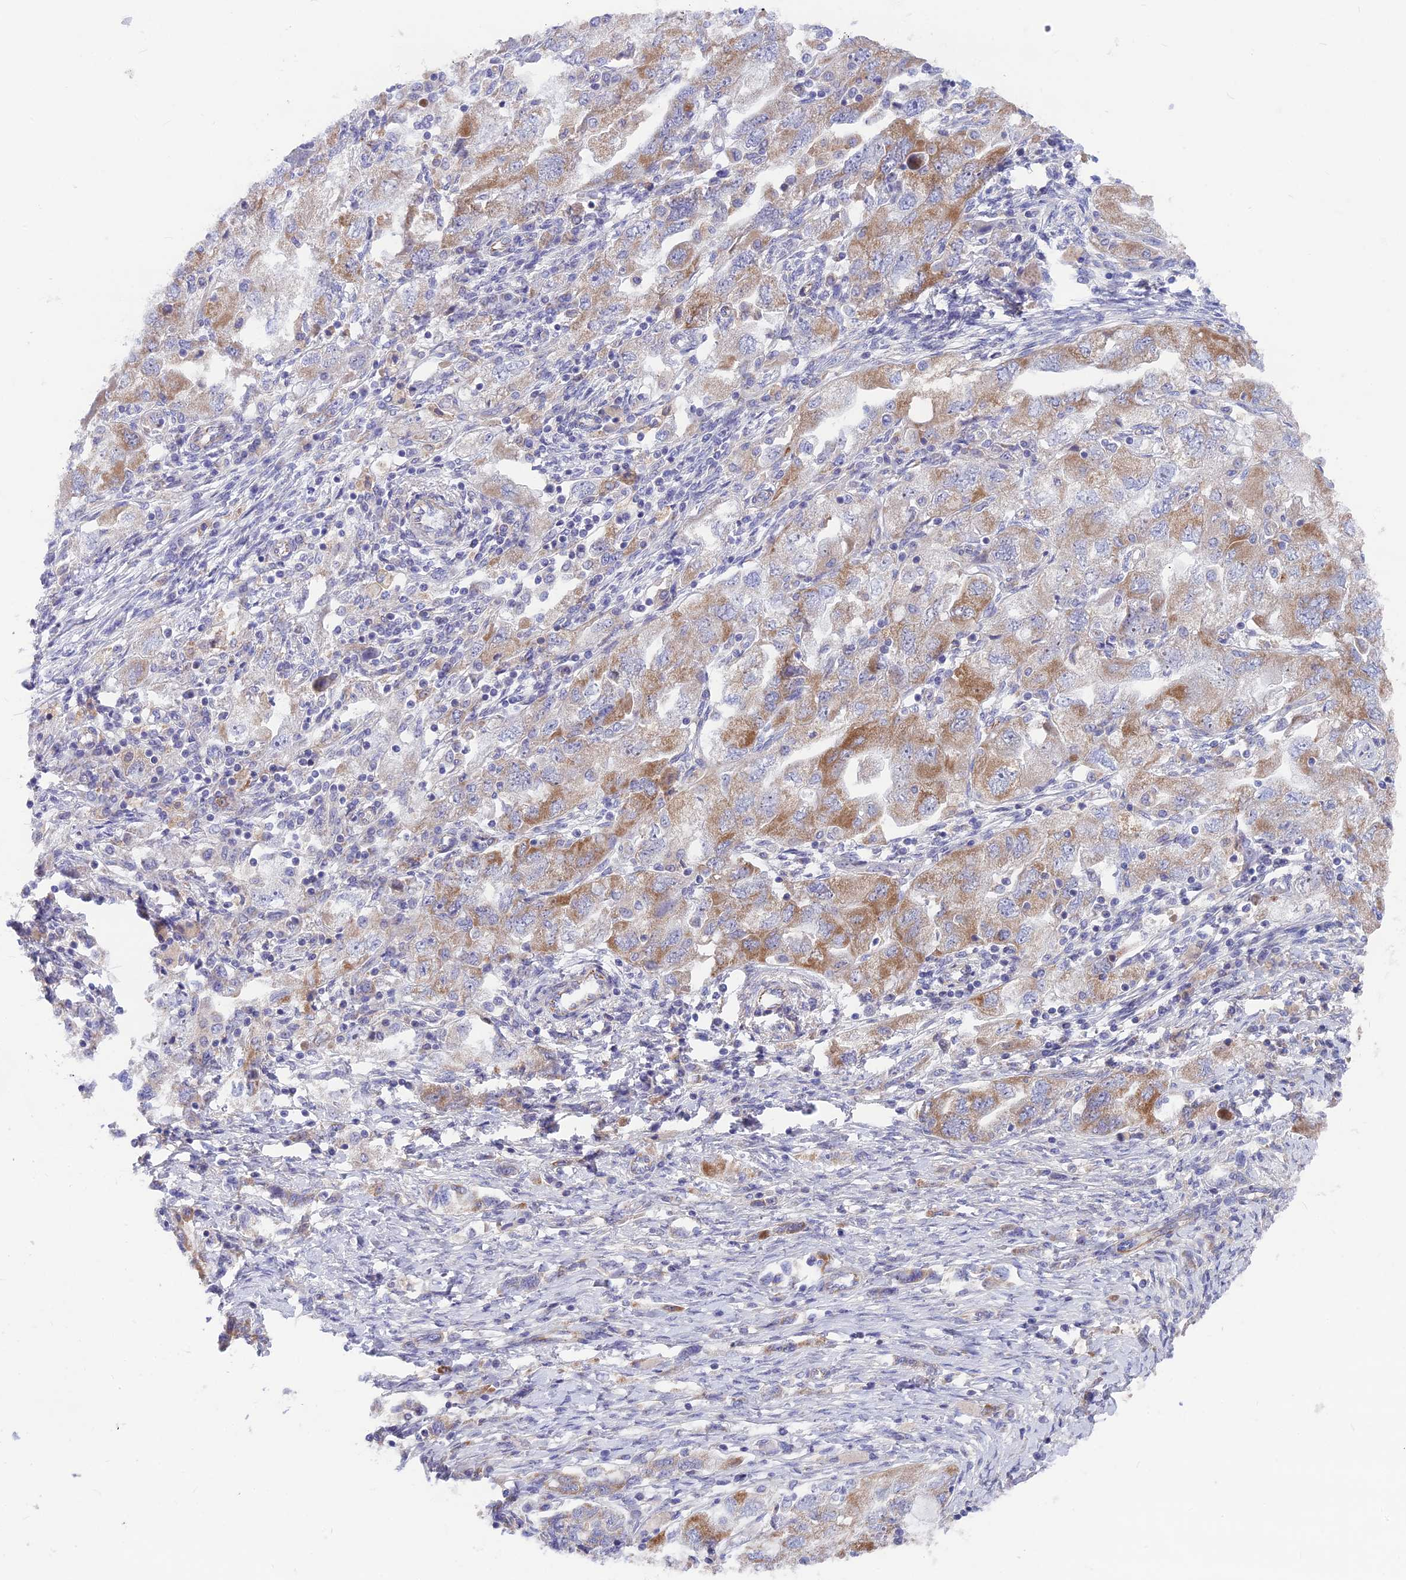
{"staining": {"intensity": "moderate", "quantity": "25%-75%", "location": "cytoplasmic/membranous"}, "tissue": "ovarian cancer", "cell_type": "Tumor cells", "image_type": "cancer", "snomed": [{"axis": "morphology", "description": "Carcinoma, NOS"}, {"axis": "morphology", "description": "Cystadenocarcinoma, serous, NOS"}, {"axis": "topography", "description": "Ovary"}], "caption": "The image shows staining of ovarian cancer (serous cystadenocarcinoma), revealing moderate cytoplasmic/membranous protein positivity (brown color) within tumor cells. (DAB IHC, brown staining for protein, blue staining for nuclei).", "gene": "PLAC9", "patient": {"sex": "female", "age": 69}}